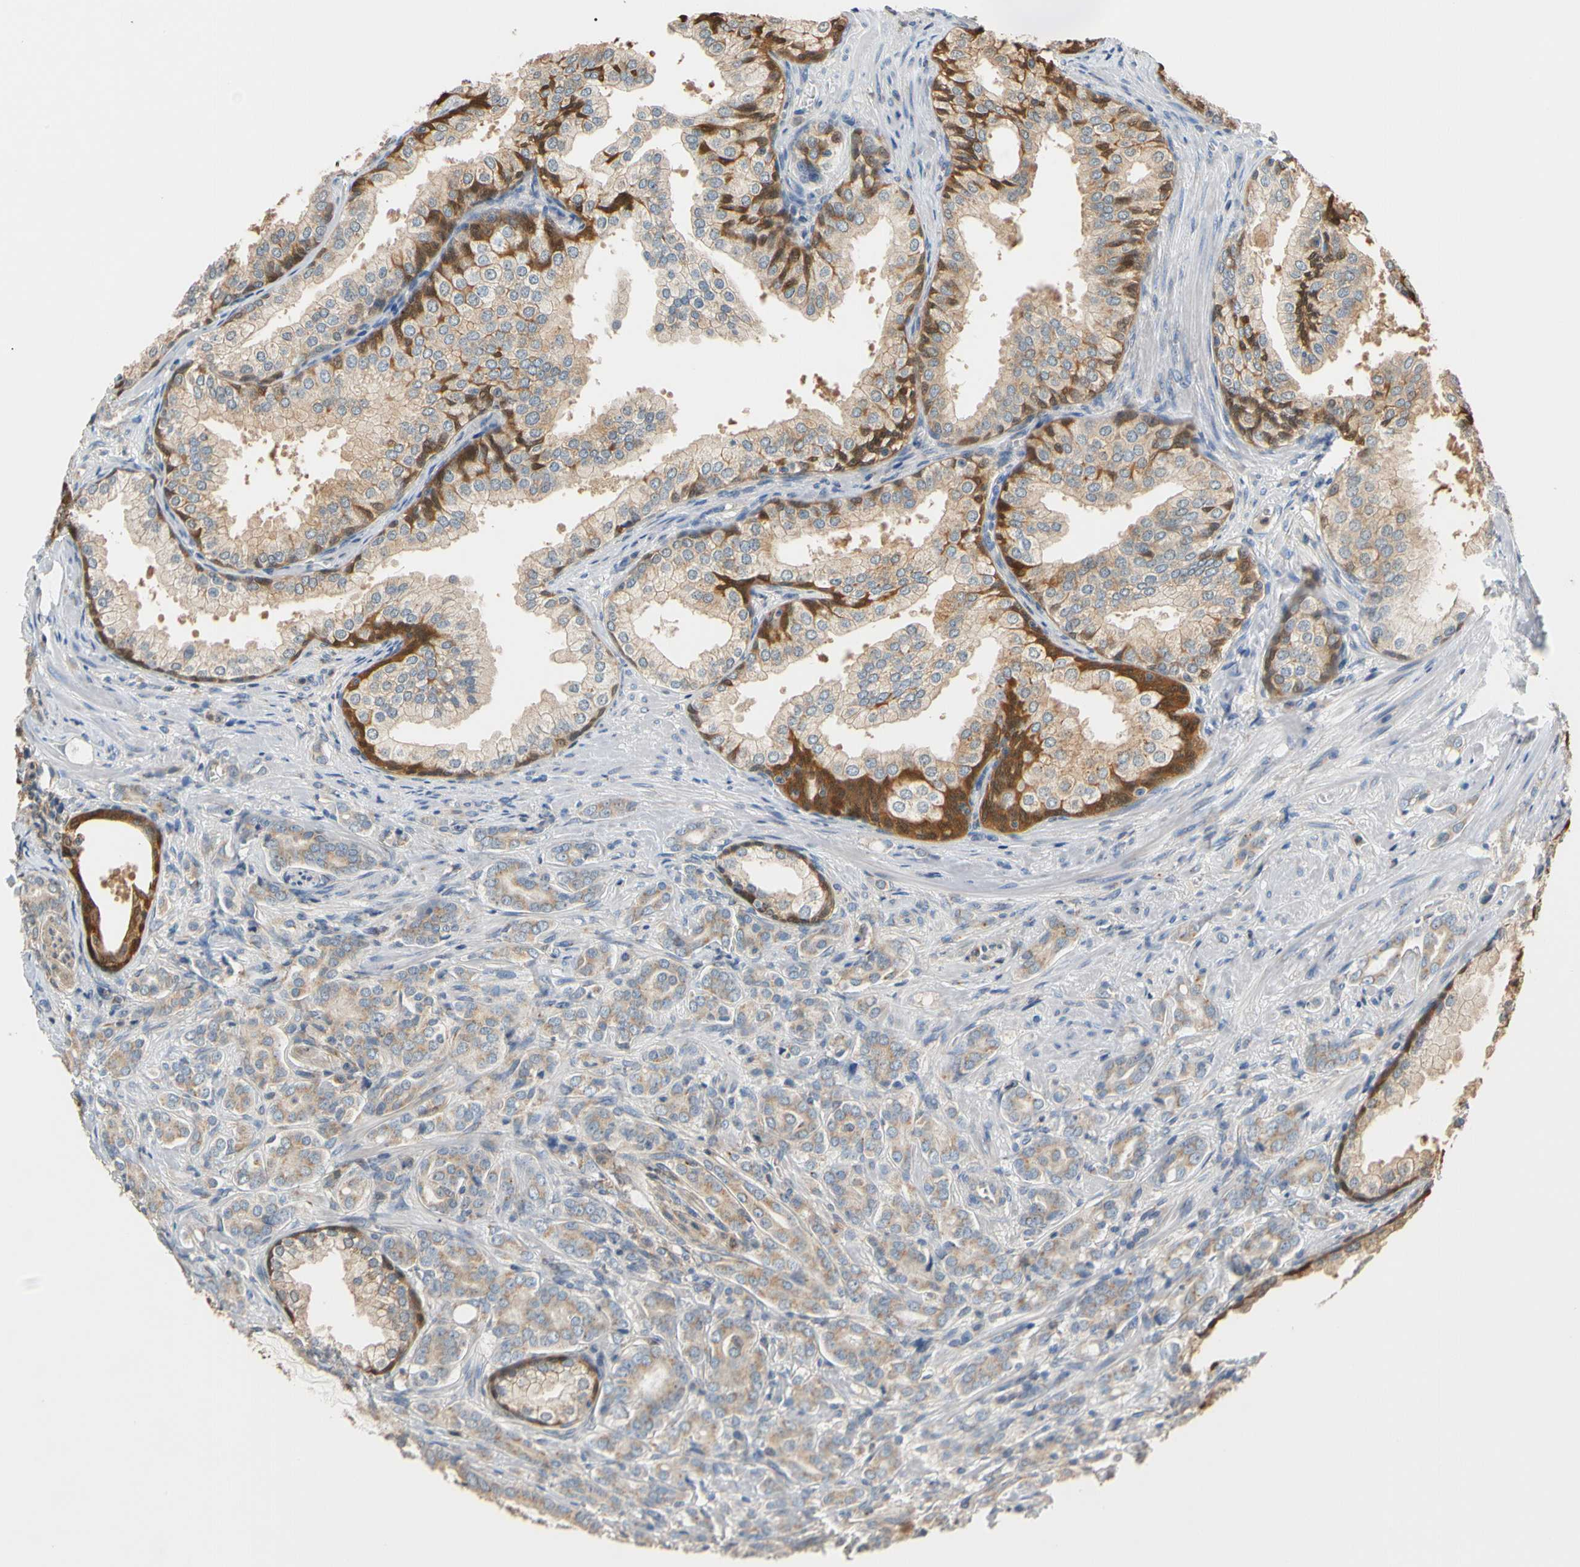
{"staining": {"intensity": "weak", "quantity": ">75%", "location": "cytoplasmic/membranous"}, "tissue": "prostate cancer", "cell_type": "Tumor cells", "image_type": "cancer", "snomed": [{"axis": "morphology", "description": "Adenocarcinoma, High grade"}, {"axis": "topography", "description": "Prostate"}], "caption": "Weak cytoplasmic/membranous protein staining is seen in about >75% of tumor cells in prostate cancer. The protein is shown in brown color, while the nuclei are stained blue.", "gene": "GPSM2", "patient": {"sex": "male", "age": 64}}